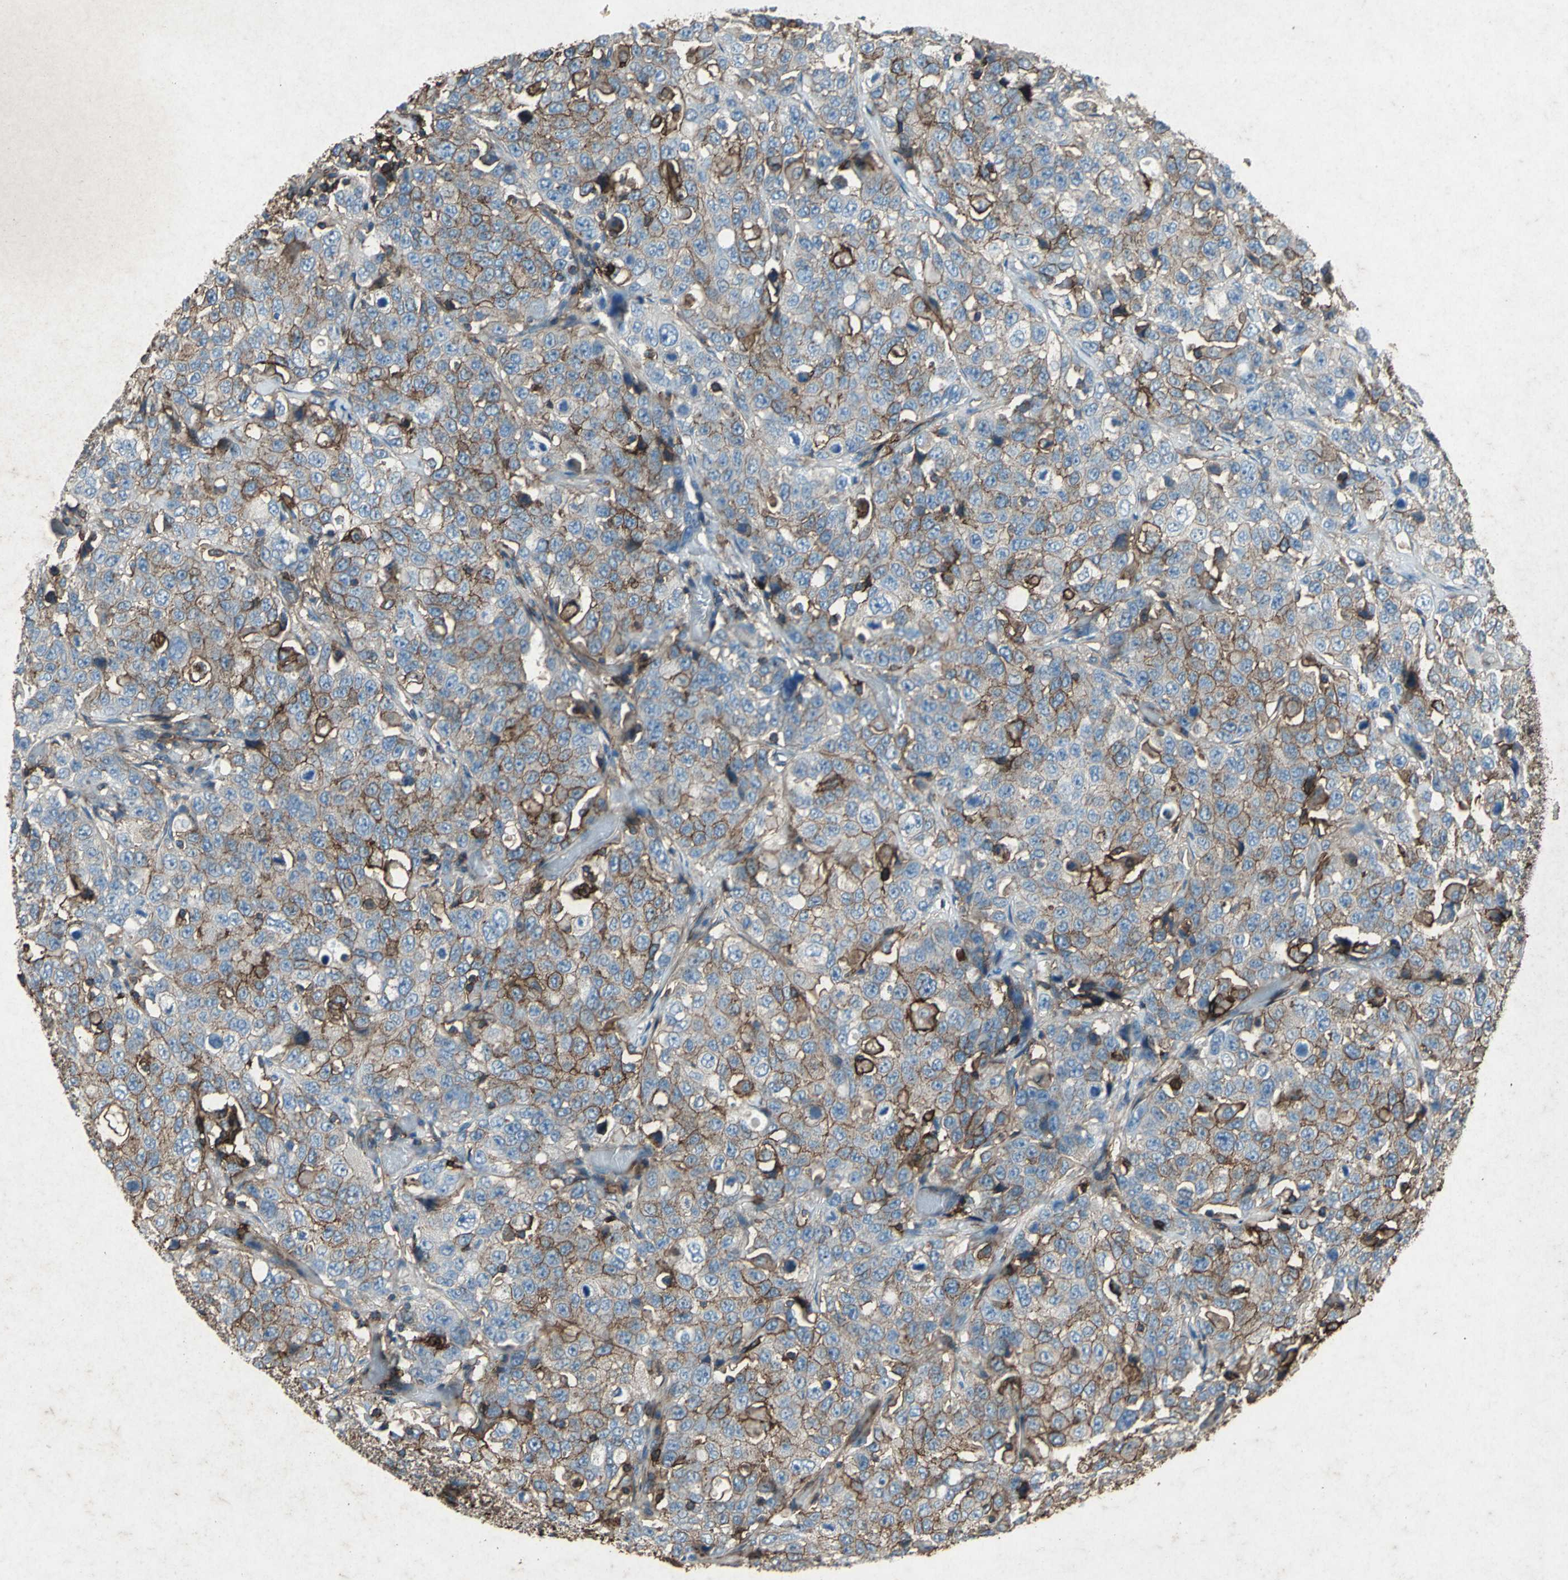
{"staining": {"intensity": "moderate", "quantity": "25%-75%", "location": "cytoplasmic/membranous"}, "tissue": "stomach cancer", "cell_type": "Tumor cells", "image_type": "cancer", "snomed": [{"axis": "morphology", "description": "Normal tissue, NOS"}, {"axis": "morphology", "description": "Adenocarcinoma, NOS"}, {"axis": "topography", "description": "Stomach"}], "caption": "Stomach adenocarcinoma stained with immunohistochemistry (IHC) exhibits moderate cytoplasmic/membranous expression in approximately 25%-75% of tumor cells.", "gene": "CCR6", "patient": {"sex": "male", "age": 48}}